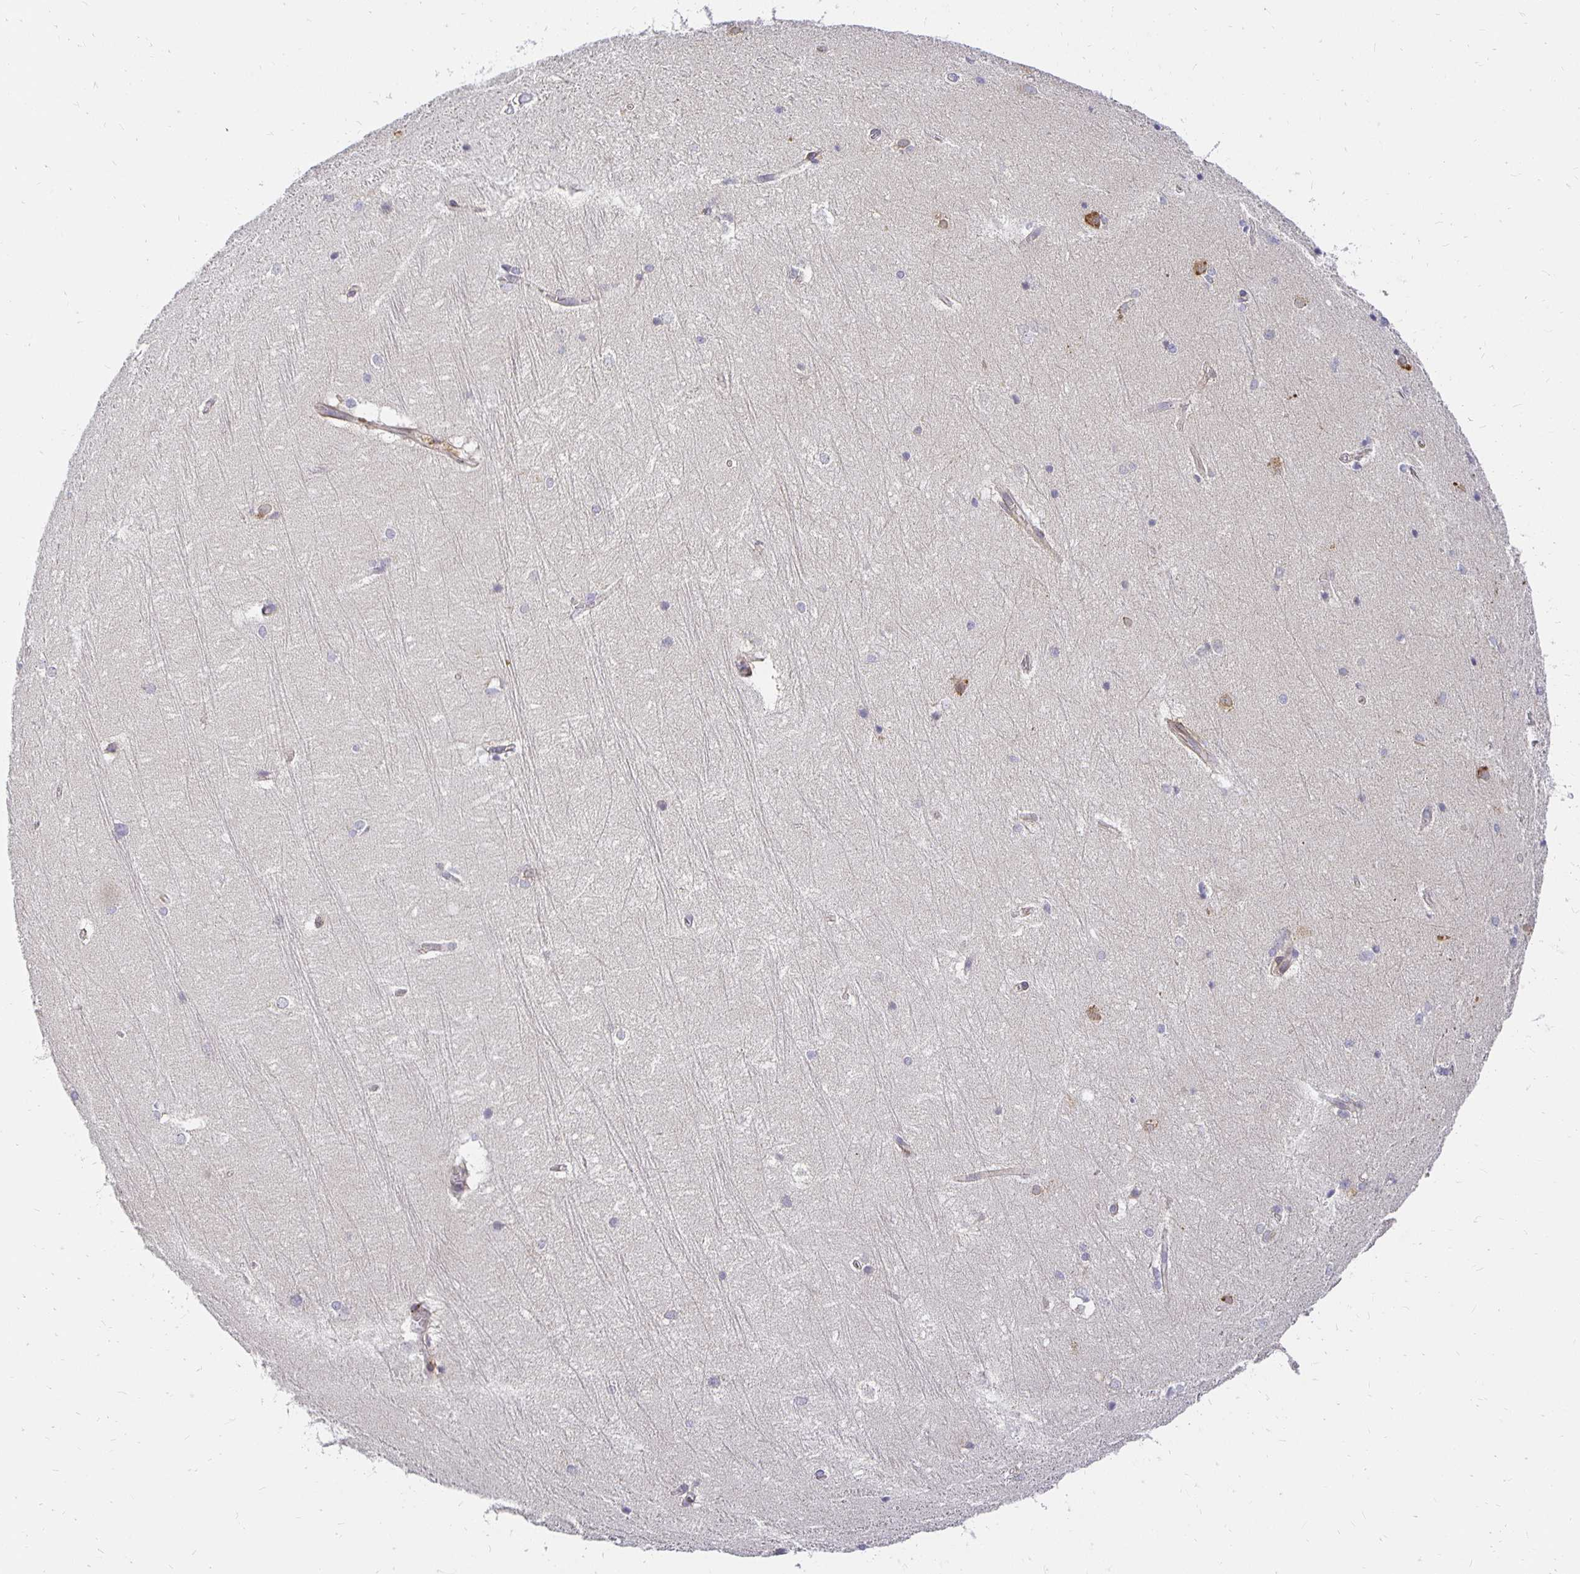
{"staining": {"intensity": "negative", "quantity": "none", "location": "none"}, "tissue": "hippocampus", "cell_type": "Glial cells", "image_type": "normal", "snomed": [{"axis": "morphology", "description": "Normal tissue, NOS"}, {"axis": "topography", "description": "Cerebral cortex"}, {"axis": "topography", "description": "Hippocampus"}], "caption": "Glial cells show no significant positivity in normal hippocampus.", "gene": "PLOD1", "patient": {"sex": "female", "age": 19}}